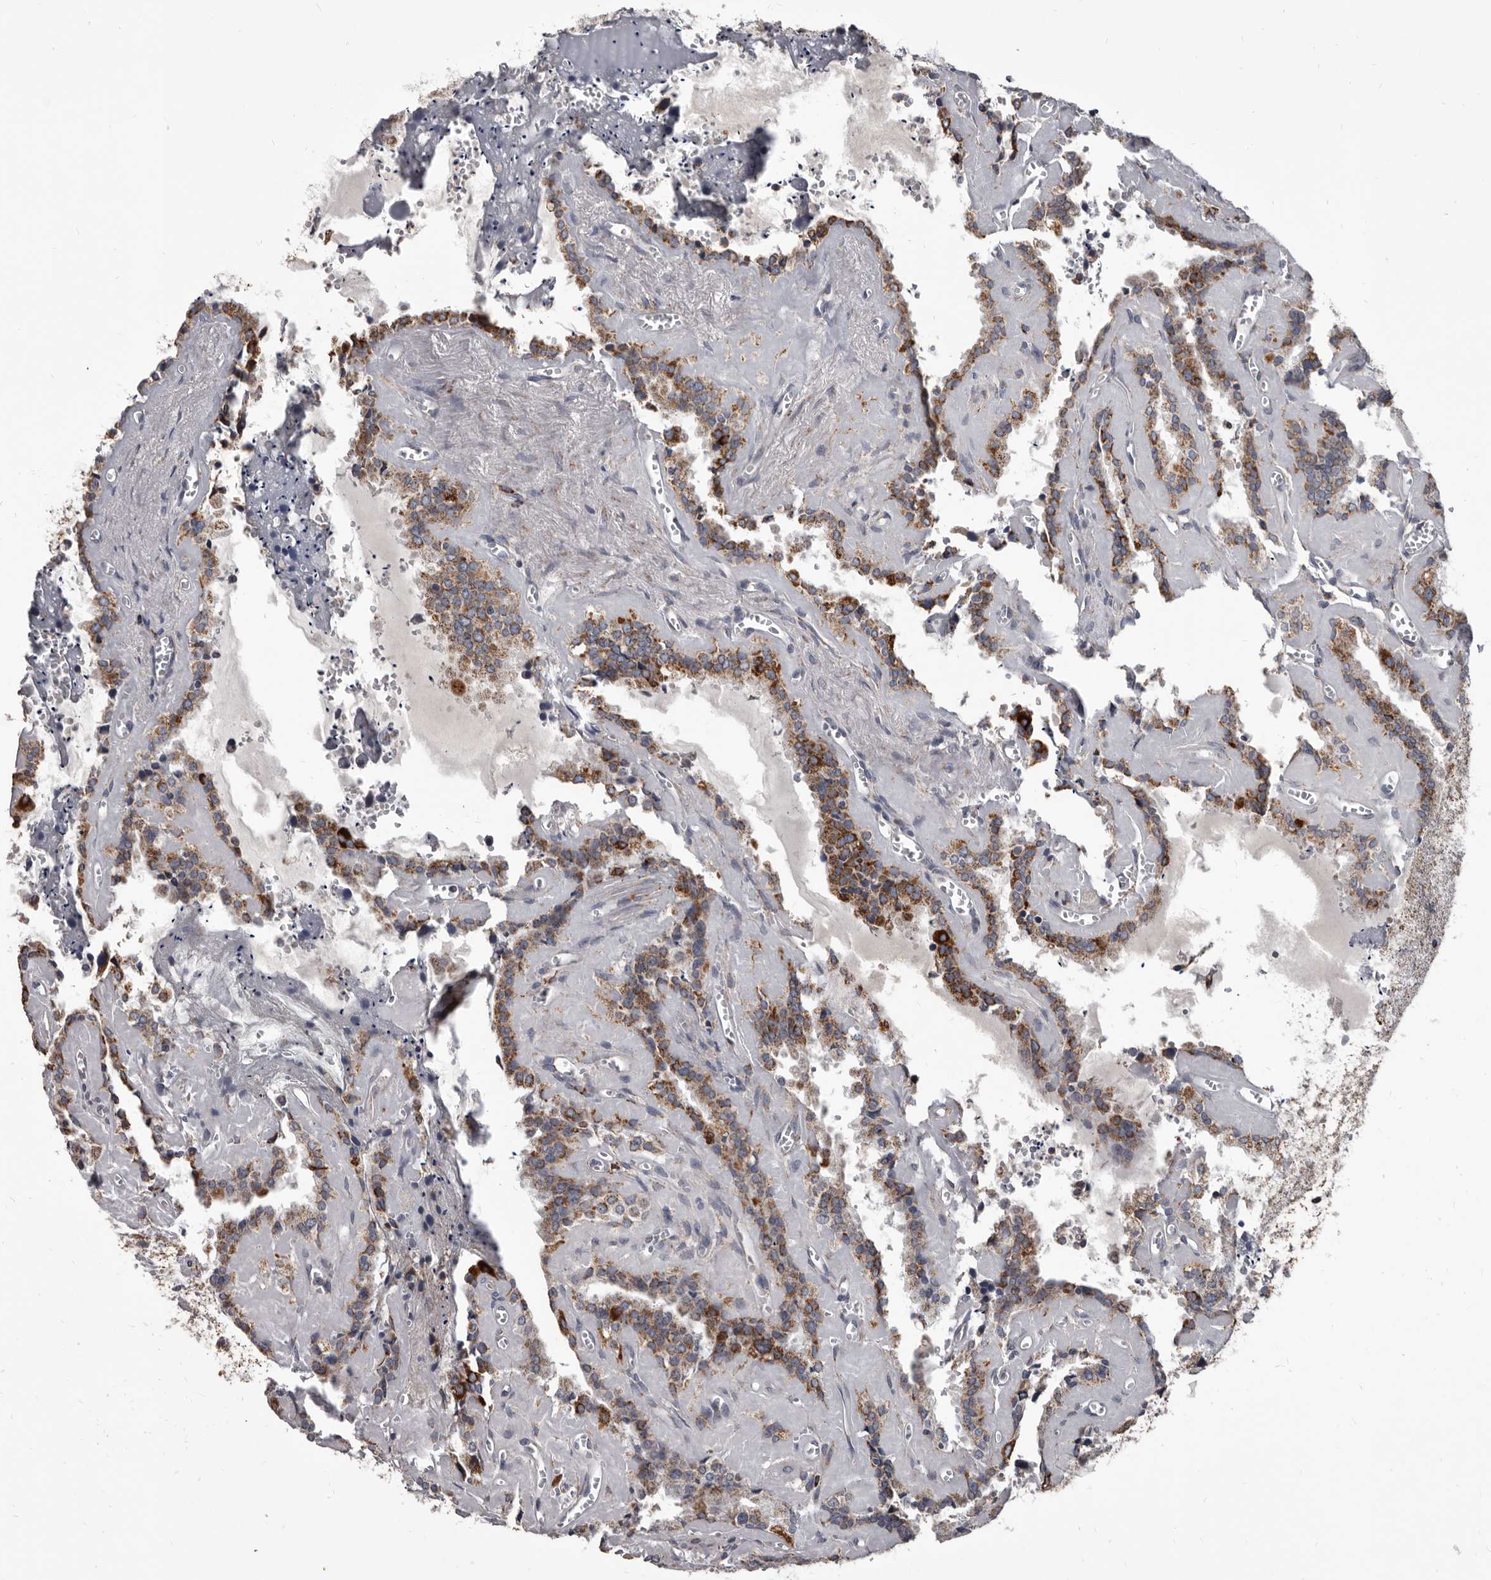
{"staining": {"intensity": "moderate", "quantity": ">75%", "location": "cytoplasmic/membranous"}, "tissue": "seminal vesicle", "cell_type": "Glandular cells", "image_type": "normal", "snomed": [{"axis": "morphology", "description": "Normal tissue, NOS"}, {"axis": "topography", "description": "Prostate"}, {"axis": "topography", "description": "Seminal veicle"}], "caption": "Moderate cytoplasmic/membranous positivity is seen in about >75% of glandular cells in unremarkable seminal vesicle.", "gene": "ALDH5A1", "patient": {"sex": "male", "age": 59}}